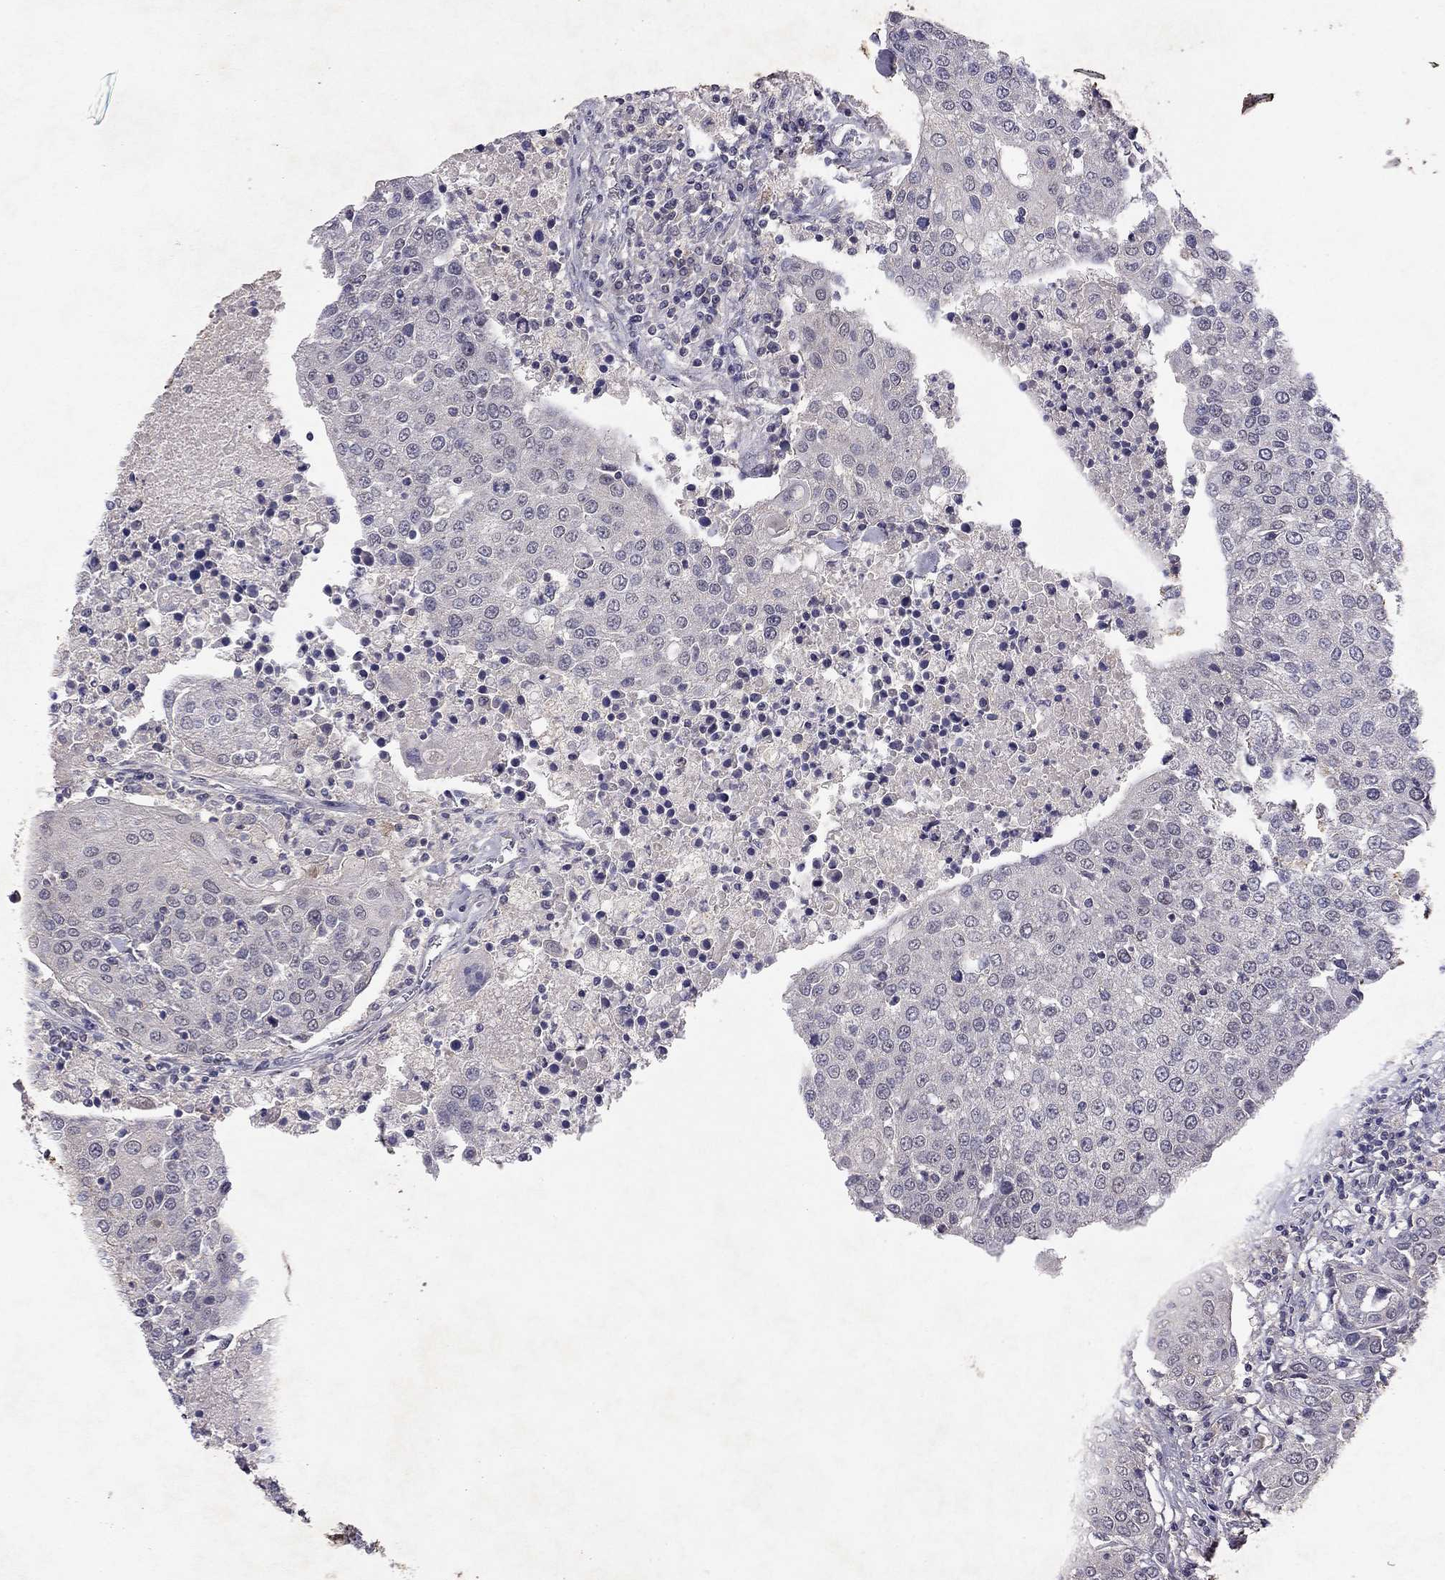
{"staining": {"intensity": "negative", "quantity": "none", "location": "none"}, "tissue": "urothelial cancer", "cell_type": "Tumor cells", "image_type": "cancer", "snomed": [{"axis": "morphology", "description": "Urothelial carcinoma, High grade"}, {"axis": "topography", "description": "Urinary bladder"}], "caption": "Urothelial carcinoma (high-grade) was stained to show a protein in brown. There is no significant staining in tumor cells. Nuclei are stained in blue.", "gene": "ESR2", "patient": {"sex": "female", "age": 85}}